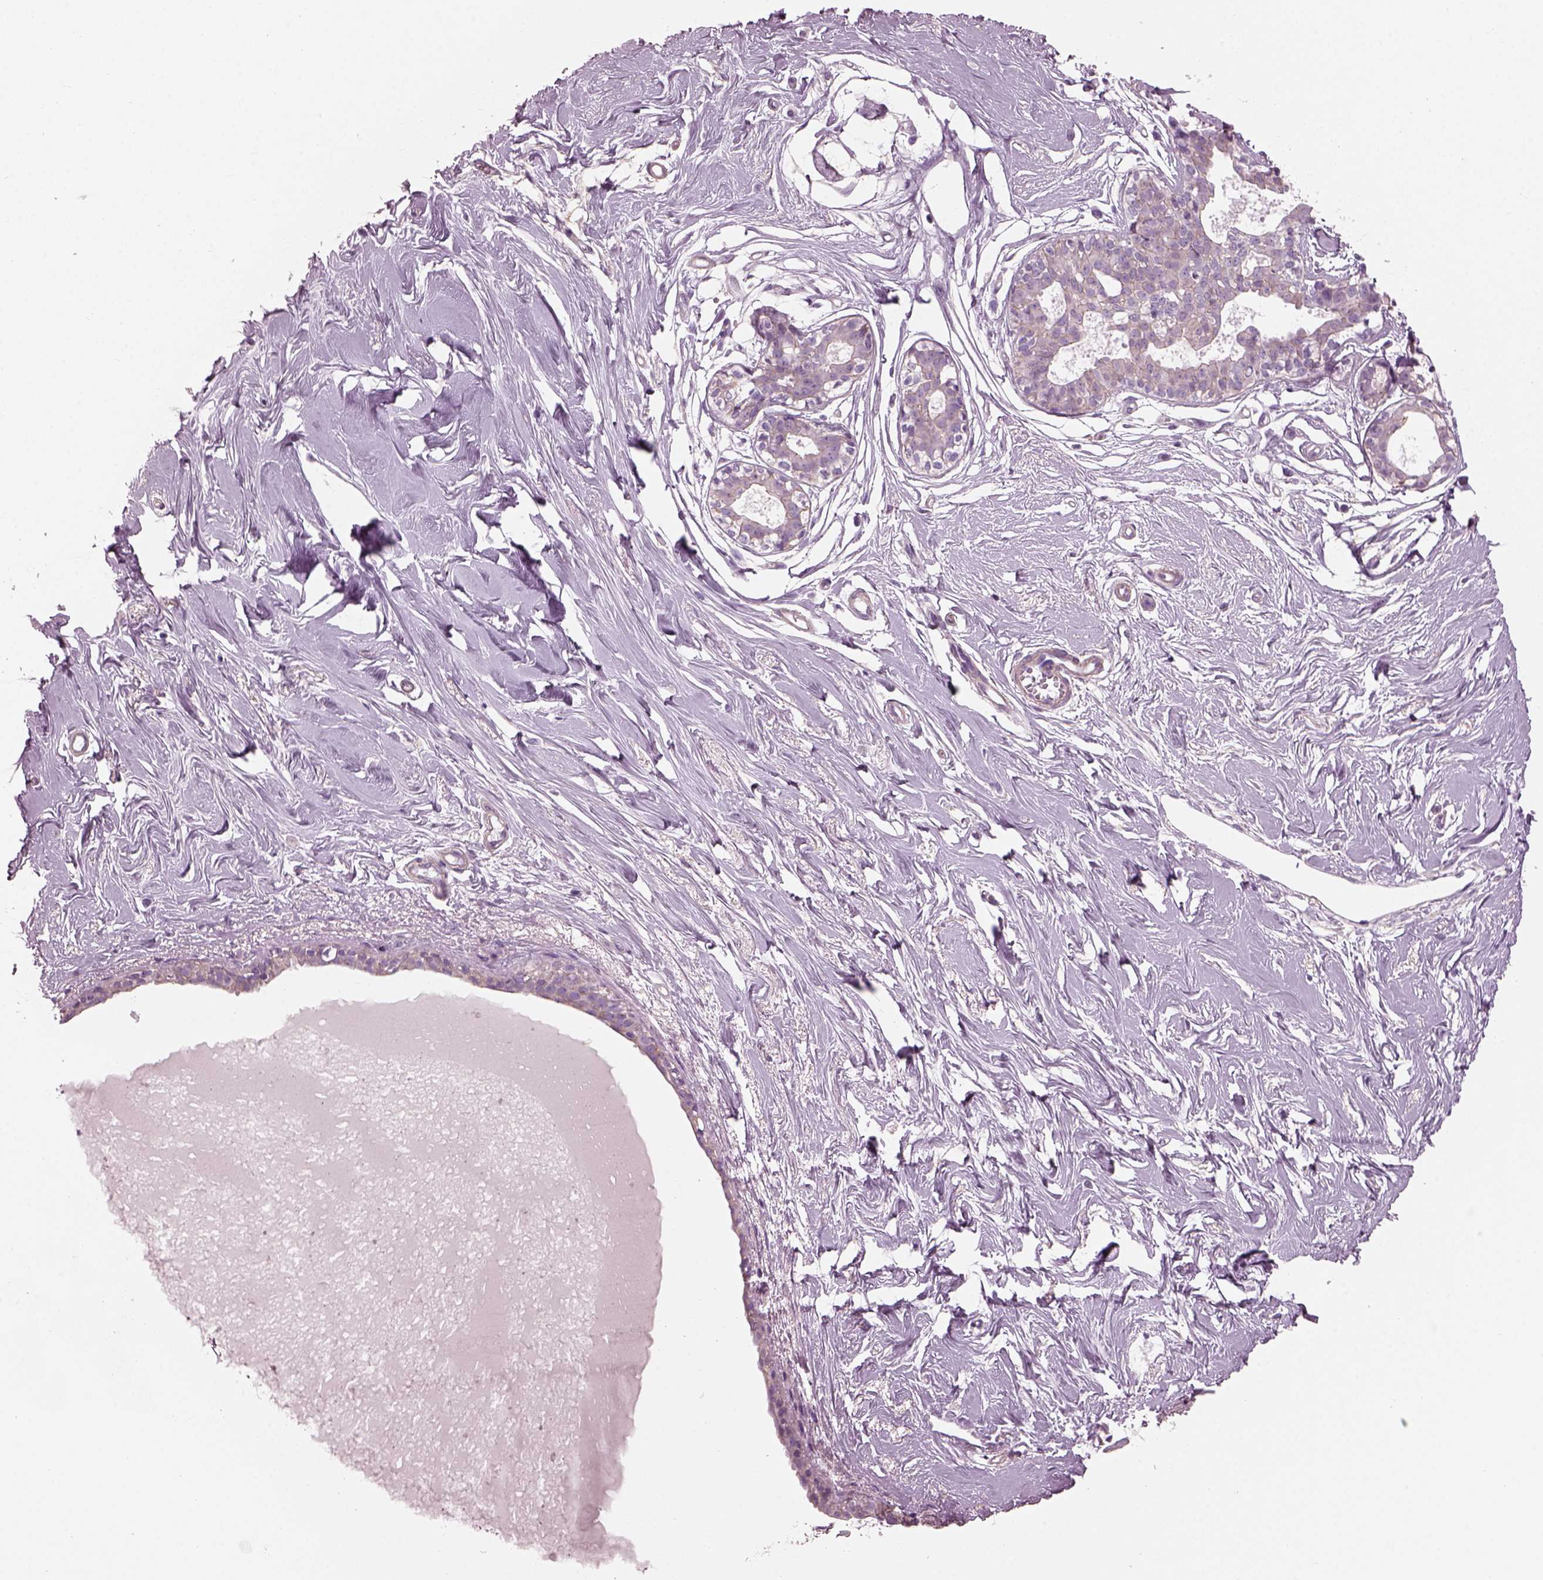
{"staining": {"intensity": "negative", "quantity": "none", "location": "none"}, "tissue": "breast", "cell_type": "Adipocytes", "image_type": "normal", "snomed": [{"axis": "morphology", "description": "Normal tissue, NOS"}, {"axis": "topography", "description": "Breast"}], "caption": "DAB (3,3'-diaminobenzidine) immunohistochemical staining of normal breast exhibits no significant staining in adipocytes. Brightfield microscopy of IHC stained with DAB (3,3'-diaminobenzidine) (brown) and hematoxylin (blue), captured at high magnification.", "gene": "BFSP1", "patient": {"sex": "female", "age": 49}}